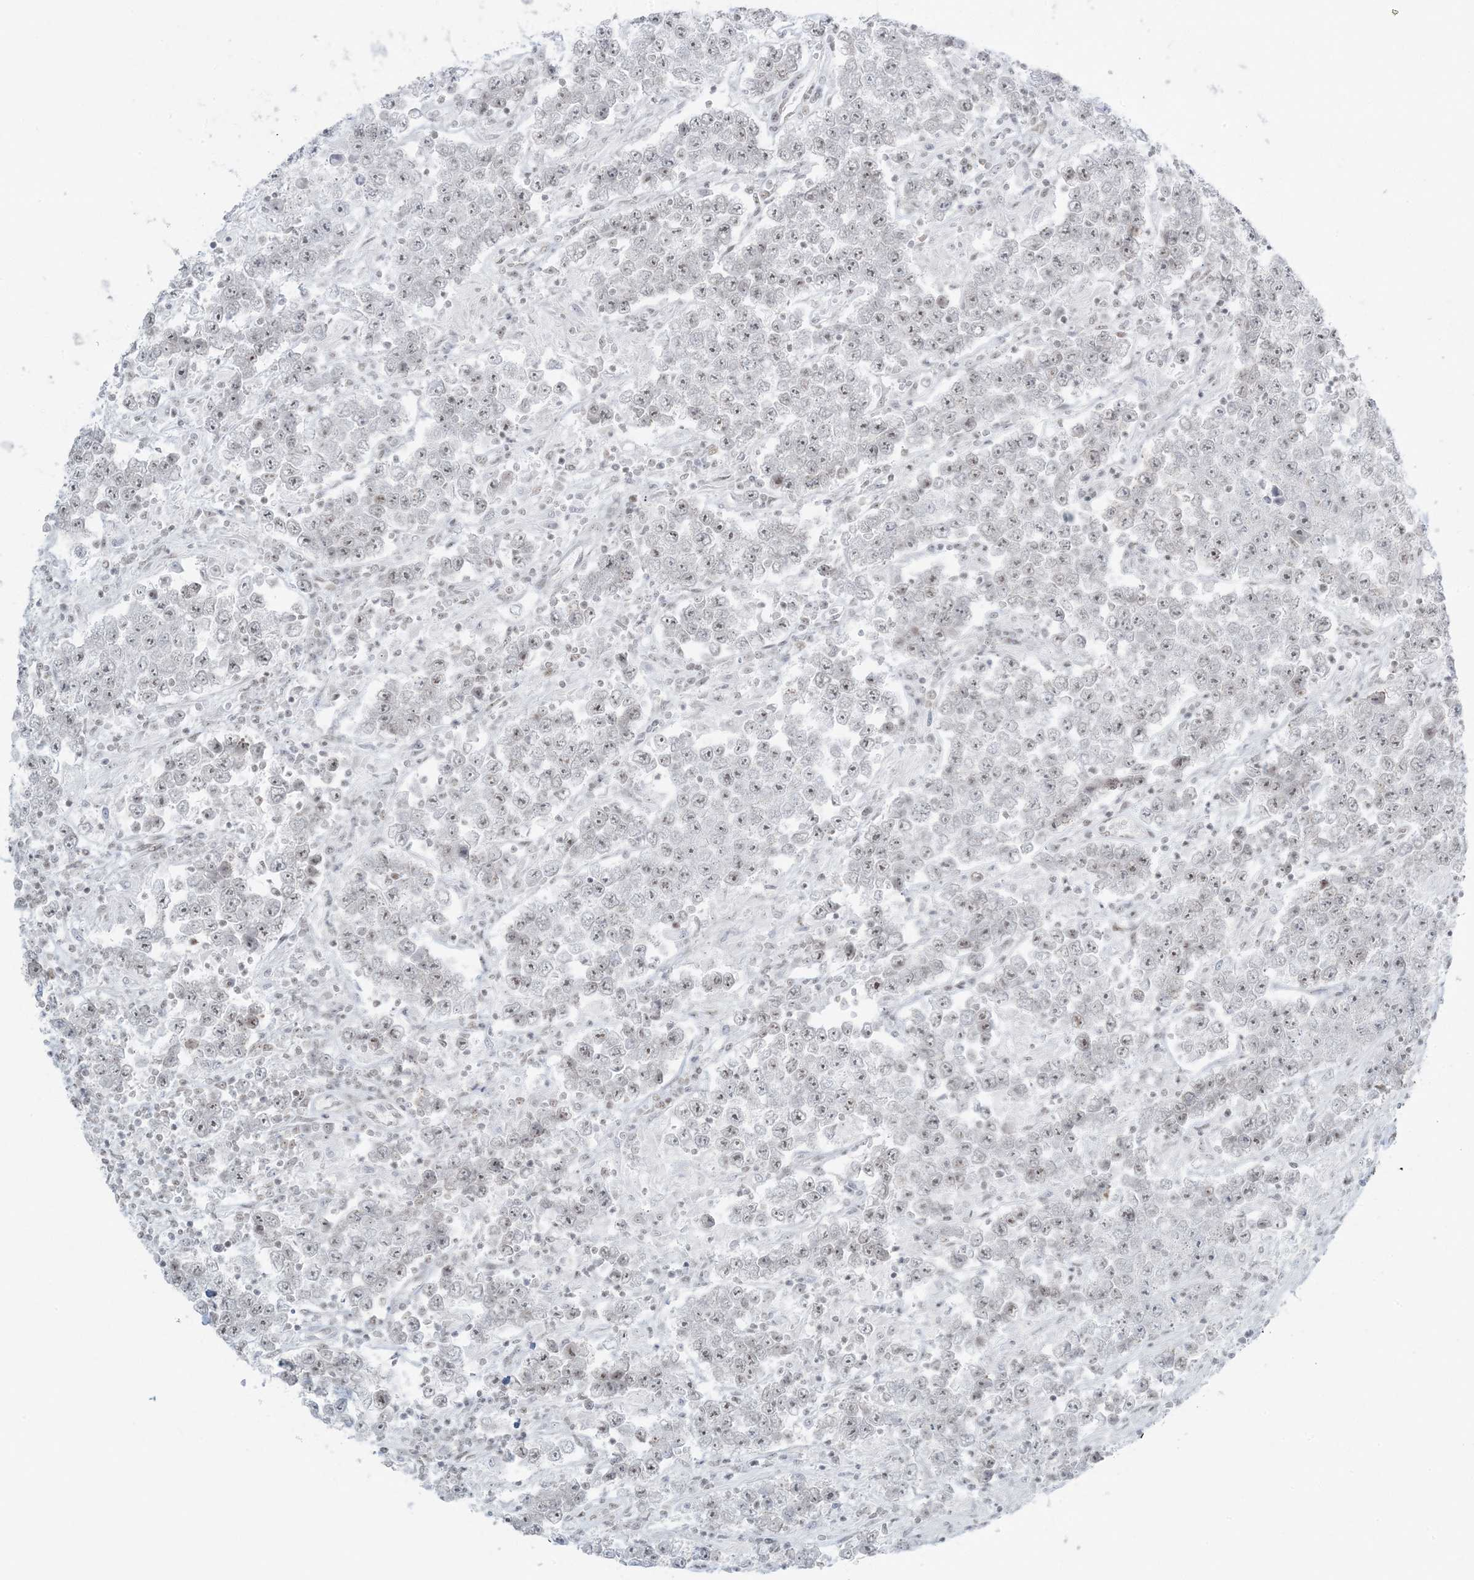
{"staining": {"intensity": "weak", "quantity": "<25%", "location": "nuclear"}, "tissue": "testis cancer", "cell_type": "Tumor cells", "image_type": "cancer", "snomed": [{"axis": "morphology", "description": "Normal tissue, NOS"}, {"axis": "morphology", "description": "Urothelial carcinoma, High grade"}, {"axis": "morphology", "description": "Seminoma, NOS"}, {"axis": "morphology", "description": "Carcinoma, Embryonal, NOS"}, {"axis": "topography", "description": "Urinary bladder"}, {"axis": "topography", "description": "Testis"}], "caption": "An image of testis cancer stained for a protein exhibits no brown staining in tumor cells.", "gene": "ZNF787", "patient": {"sex": "male", "age": 41}}